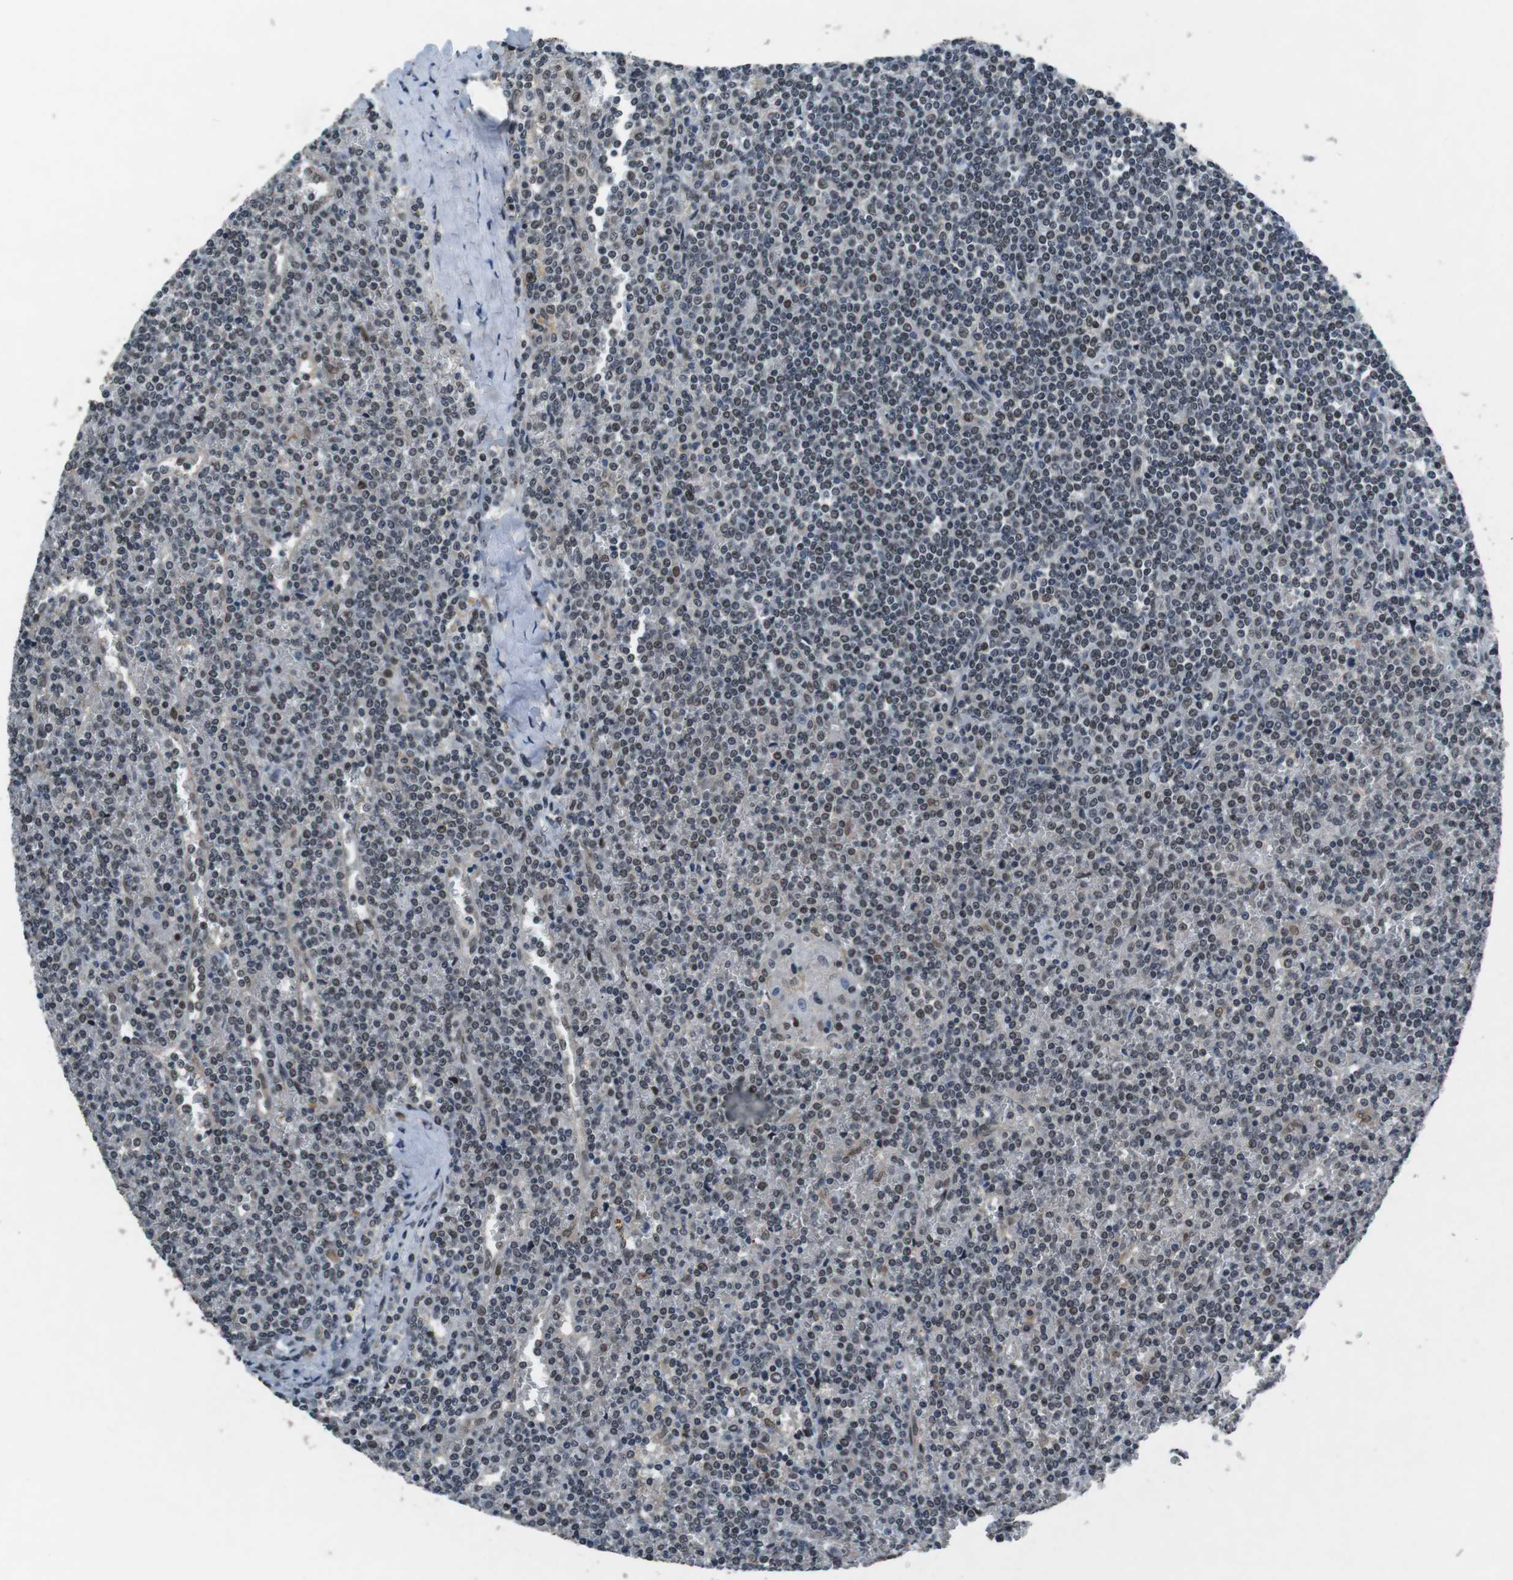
{"staining": {"intensity": "weak", "quantity": "25%-75%", "location": "nuclear"}, "tissue": "lymphoma", "cell_type": "Tumor cells", "image_type": "cancer", "snomed": [{"axis": "morphology", "description": "Malignant lymphoma, non-Hodgkin's type, Low grade"}, {"axis": "topography", "description": "Spleen"}], "caption": "Tumor cells exhibit low levels of weak nuclear staining in approximately 25%-75% of cells in human lymphoma. The staining was performed using DAB (3,3'-diaminobenzidine), with brown indicating positive protein expression. Nuclei are stained blue with hematoxylin.", "gene": "USP7", "patient": {"sex": "female", "age": 19}}